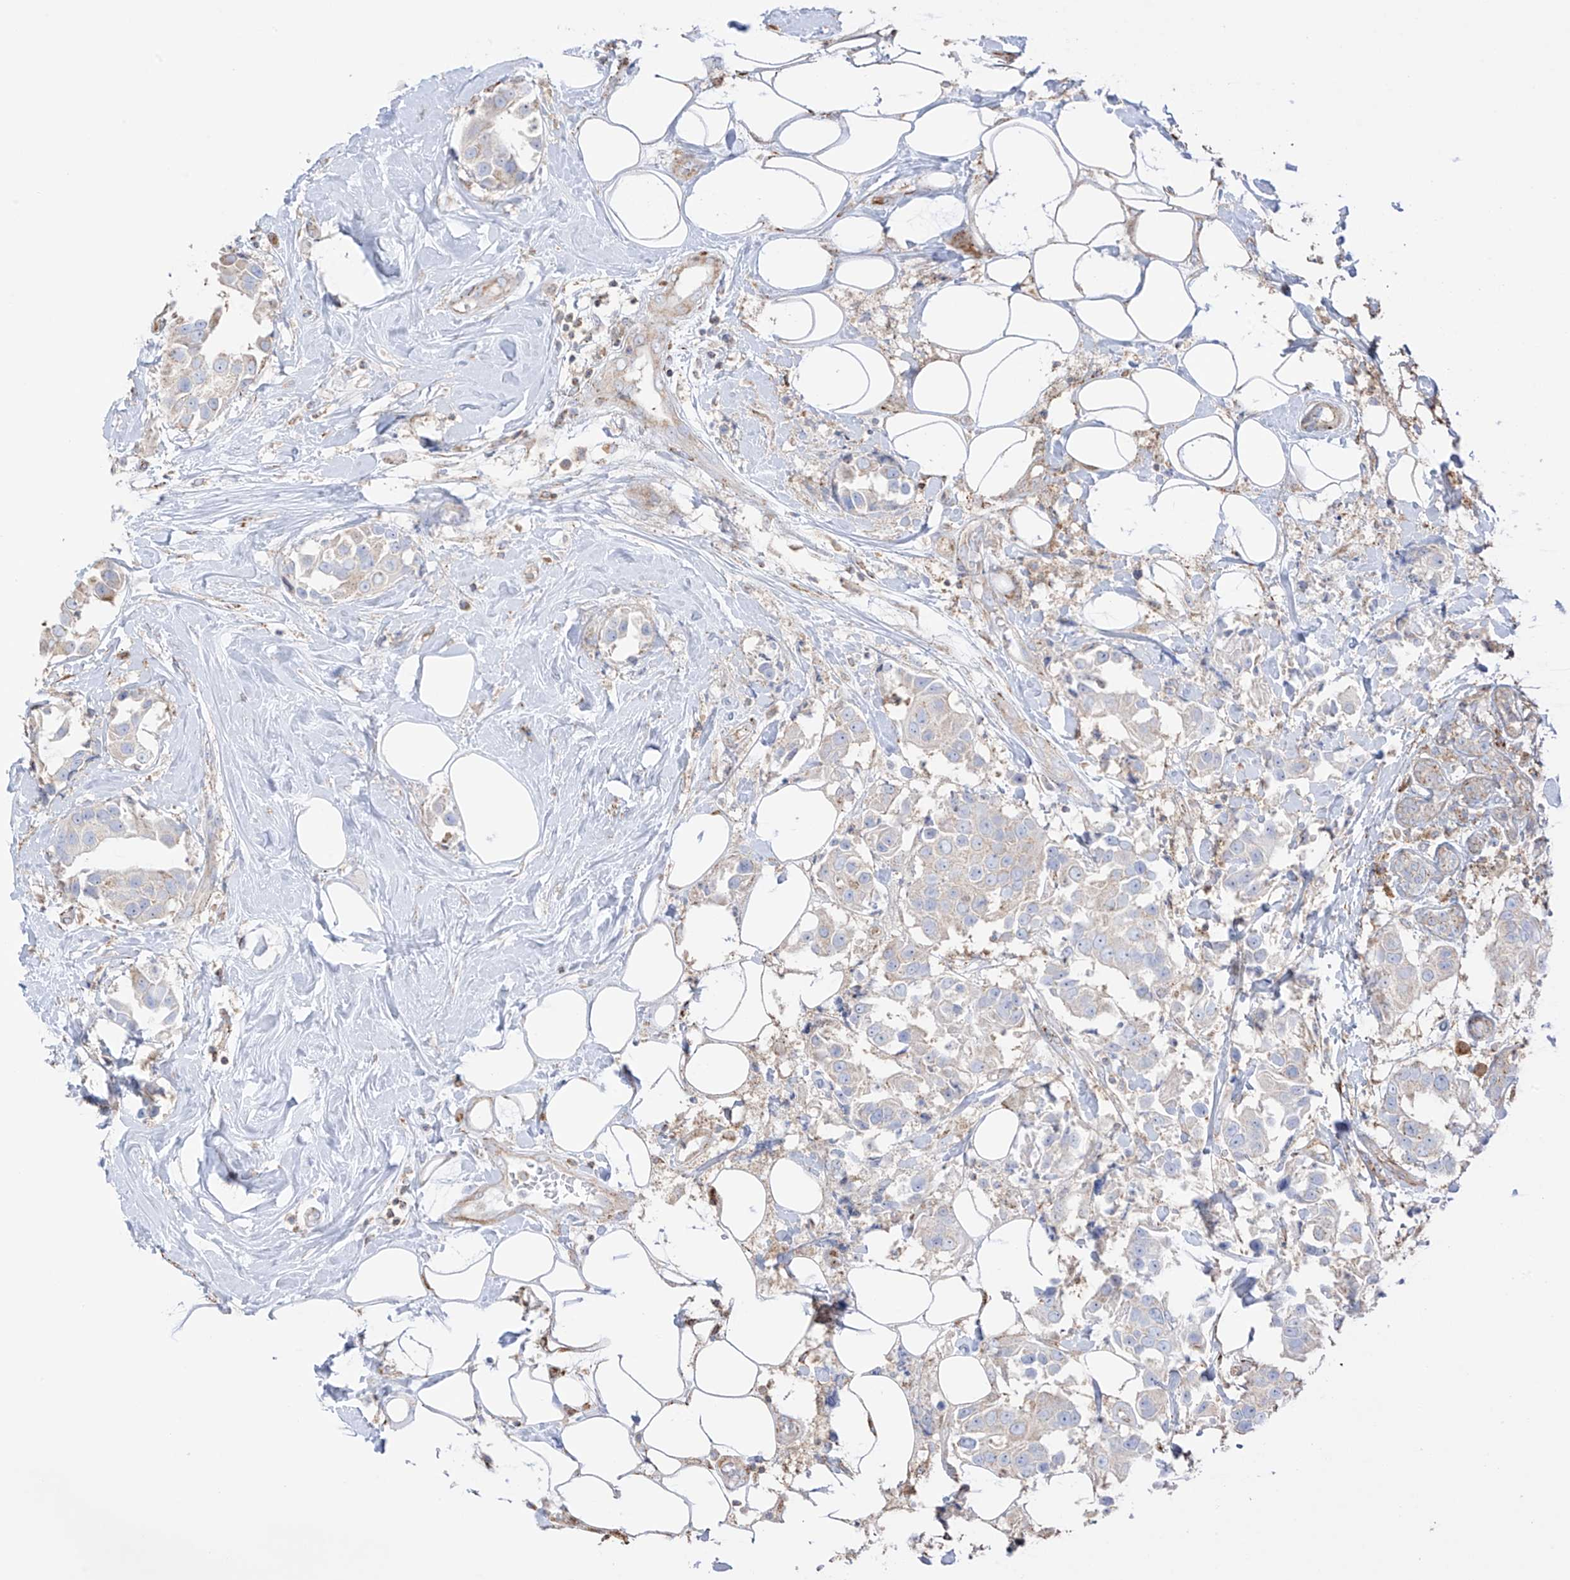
{"staining": {"intensity": "negative", "quantity": "none", "location": "none"}, "tissue": "breast cancer", "cell_type": "Tumor cells", "image_type": "cancer", "snomed": [{"axis": "morphology", "description": "Normal tissue, NOS"}, {"axis": "morphology", "description": "Duct carcinoma"}, {"axis": "topography", "description": "Breast"}], "caption": "IHC of human breast cancer exhibits no expression in tumor cells.", "gene": "XKR3", "patient": {"sex": "female", "age": 39}}